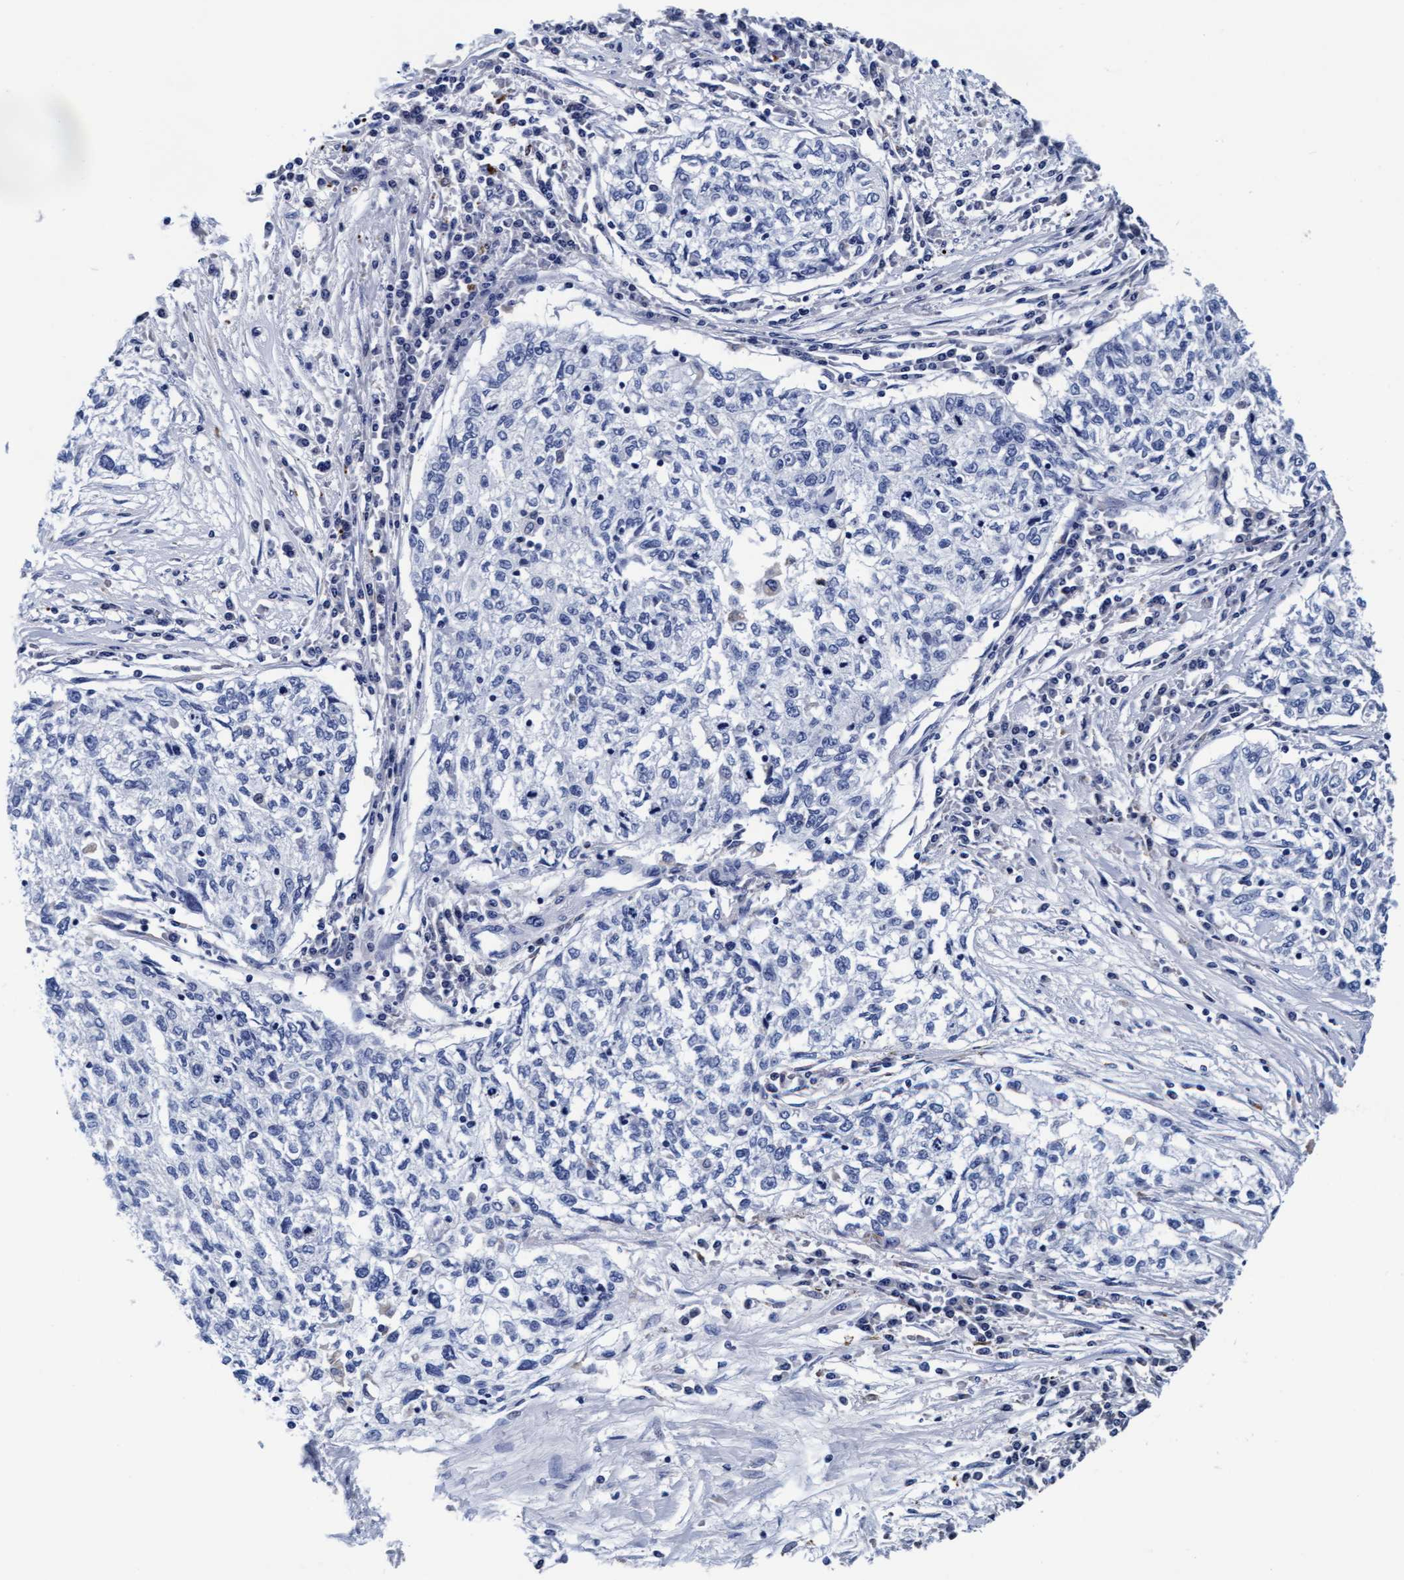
{"staining": {"intensity": "negative", "quantity": "none", "location": "none"}, "tissue": "cervical cancer", "cell_type": "Tumor cells", "image_type": "cancer", "snomed": [{"axis": "morphology", "description": "Squamous cell carcinoma, NOS"}, {"axis": "topography", "description": "Cervix"}], "caption": "Cervical cancer (squamous cell carcinoma) was stained to show a protein in brown. There is no significant positivity in tumor cells.", "gene": "ARSG", "patient": {"sex": "female", "age": 57}}